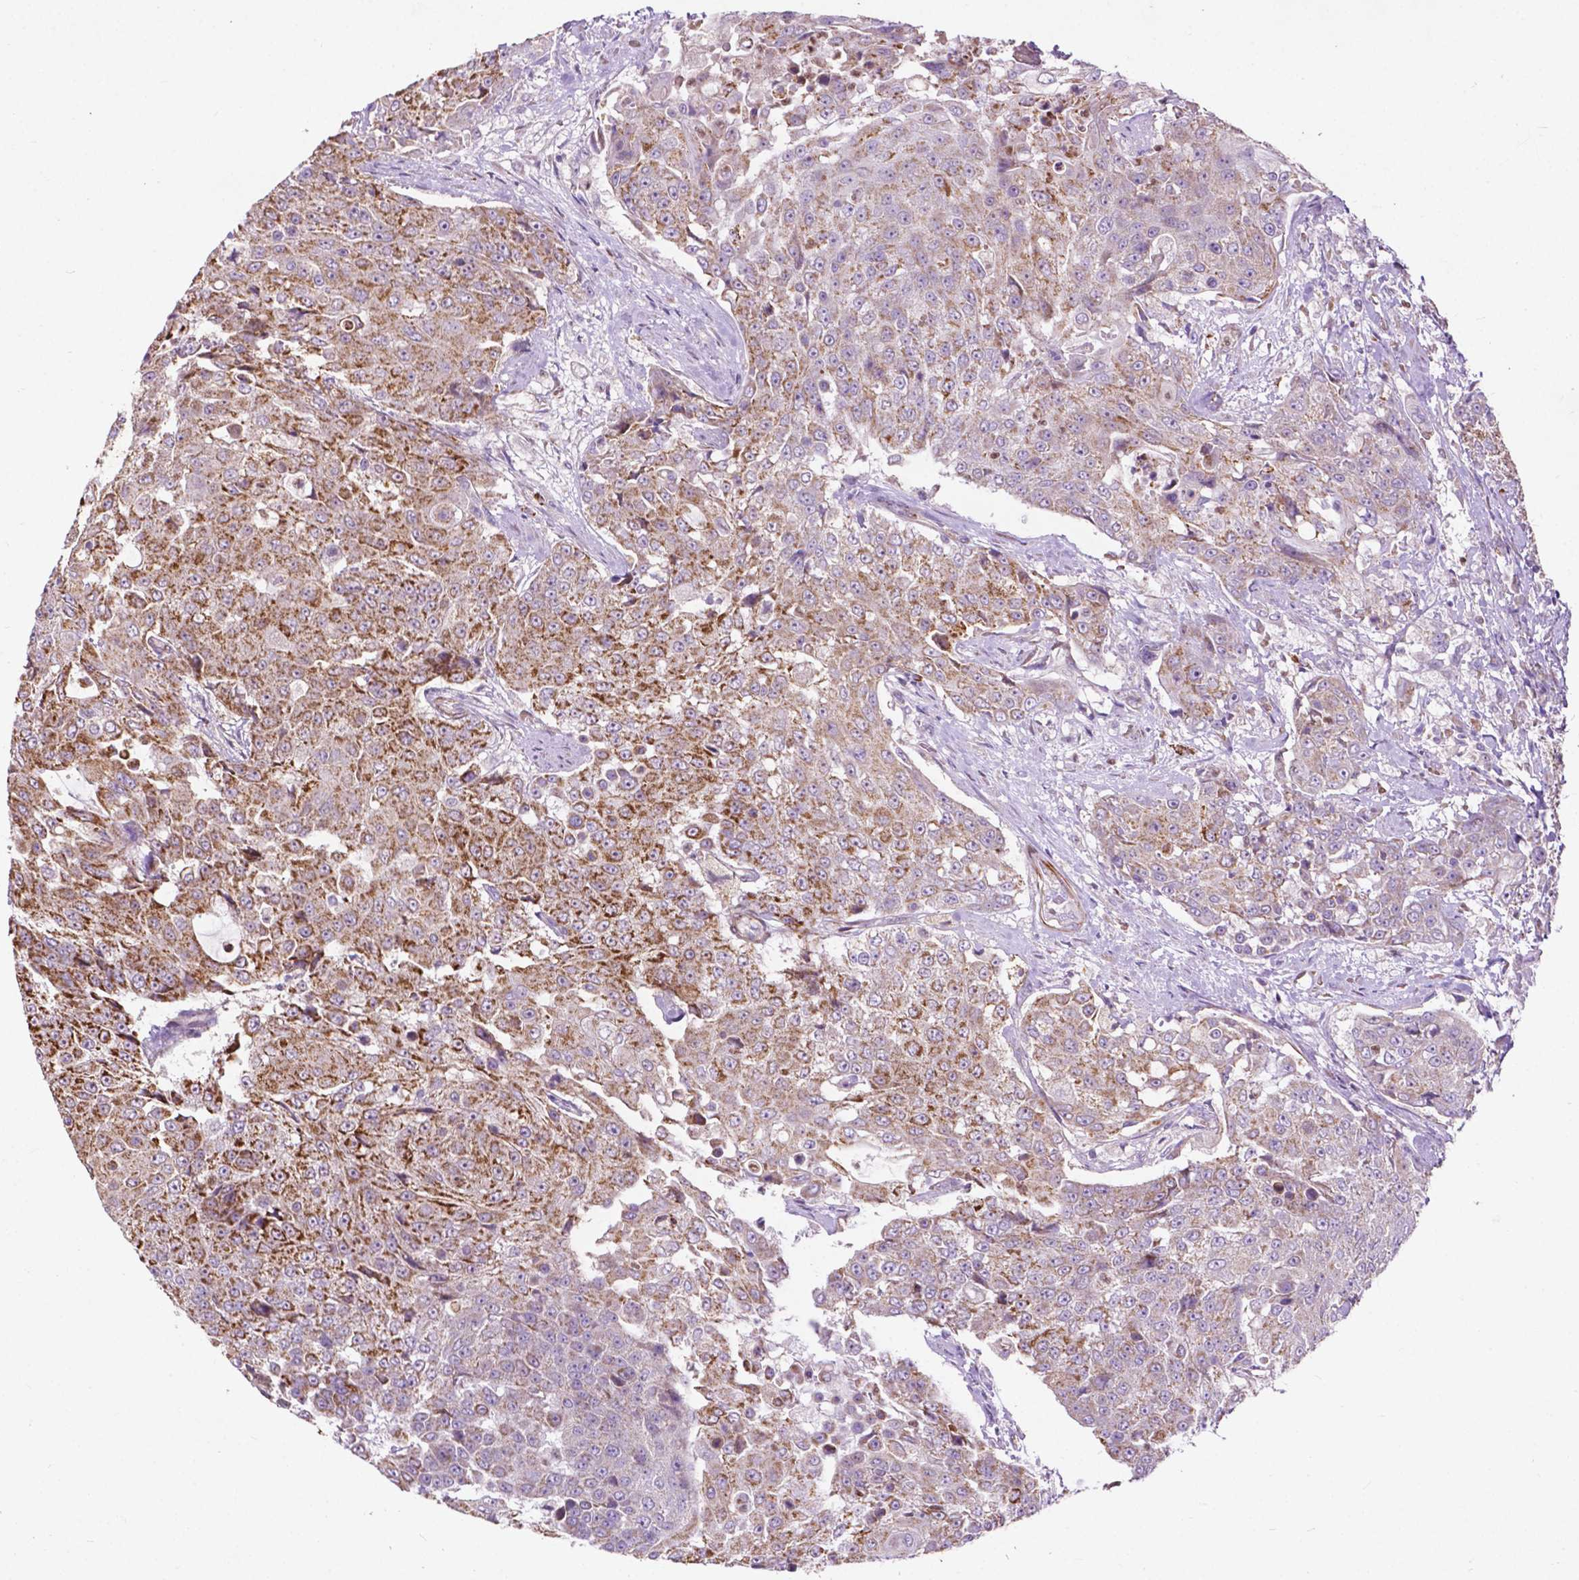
{"staining": {"intensity": "strong", "quantity": "25%-75%", "location": "cytoplasmic/membranous"}, "tissue": "urothelial cancer", "cell_type": "Tumor cells", "image_type": "cancer", "snomed": [{"axis": "morphology", "description": "Urothelial carcinoma, High grade"}, {"axis": "topography", "description": "Urinary bladder"}], "caption": "Brown immunohistochemical staining in human urothelial cancer demonstrates strong cytoplasmic/membranous expression in about 25%-75% of tumor cells. The protein of interest is shown in brown color, while the nuclei are stained blue.", "gene": "THEGL", "patient": {"sex": "female", "age": 63}}